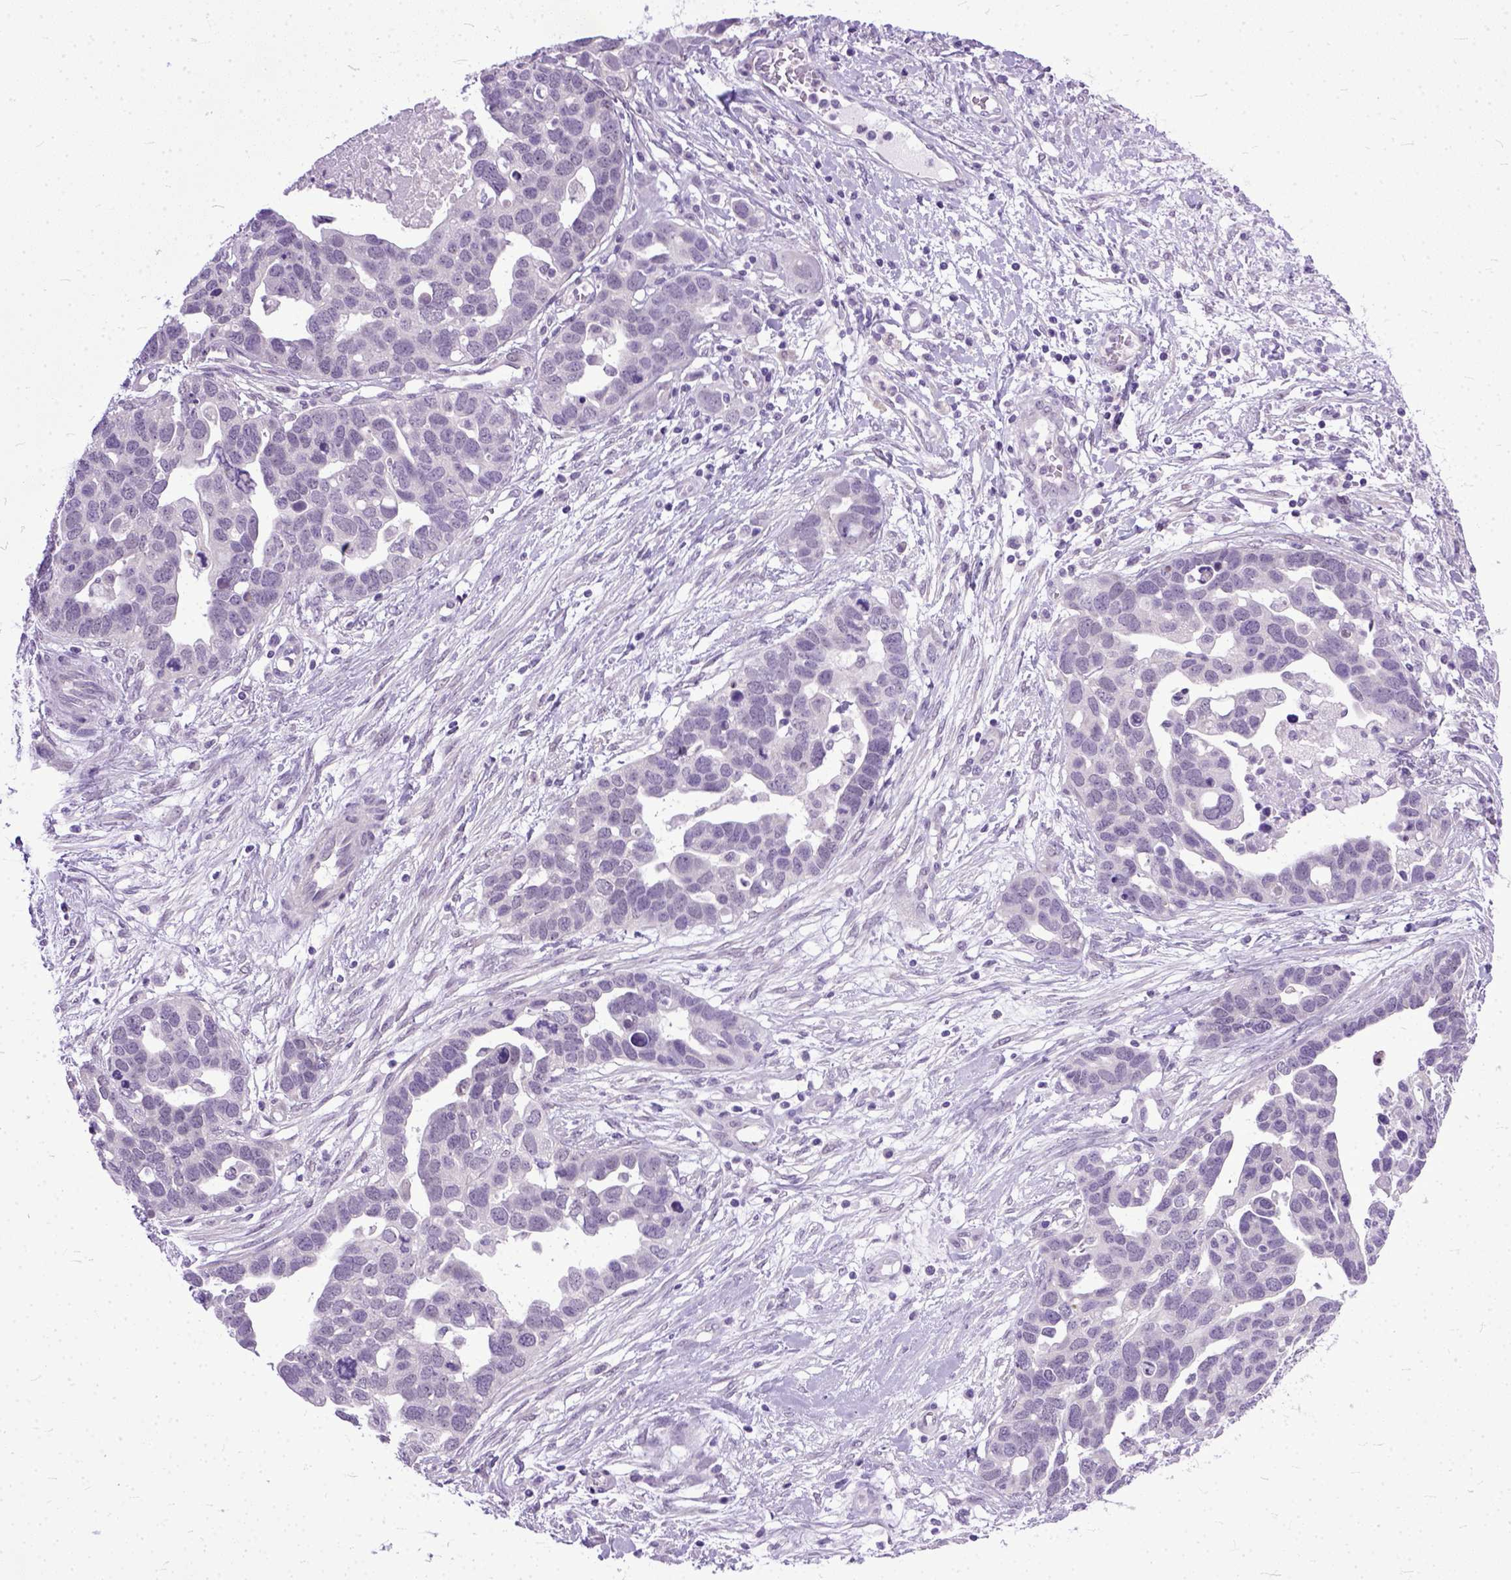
{"staining": {"intensity": "negative", "quantity": "none", "location": "none"}, "tissue": "ovarian cancer", "cell_type": "Tumor cells", "image_type": "cancer", "snomed": [{"axis": "morphology", "description": "Cystadenocarcinoma, serous, NOS"}, {"axis": "topography", "description": "Ovary"}], "caption": "Human ovarian cancer (serous cystadenocarcinoma) stained for a protein using immunohistochemistry reveals no expression in tumor cells.", "gene": "TCEAL7", "patient": {"sex": "female", "age": 54}}